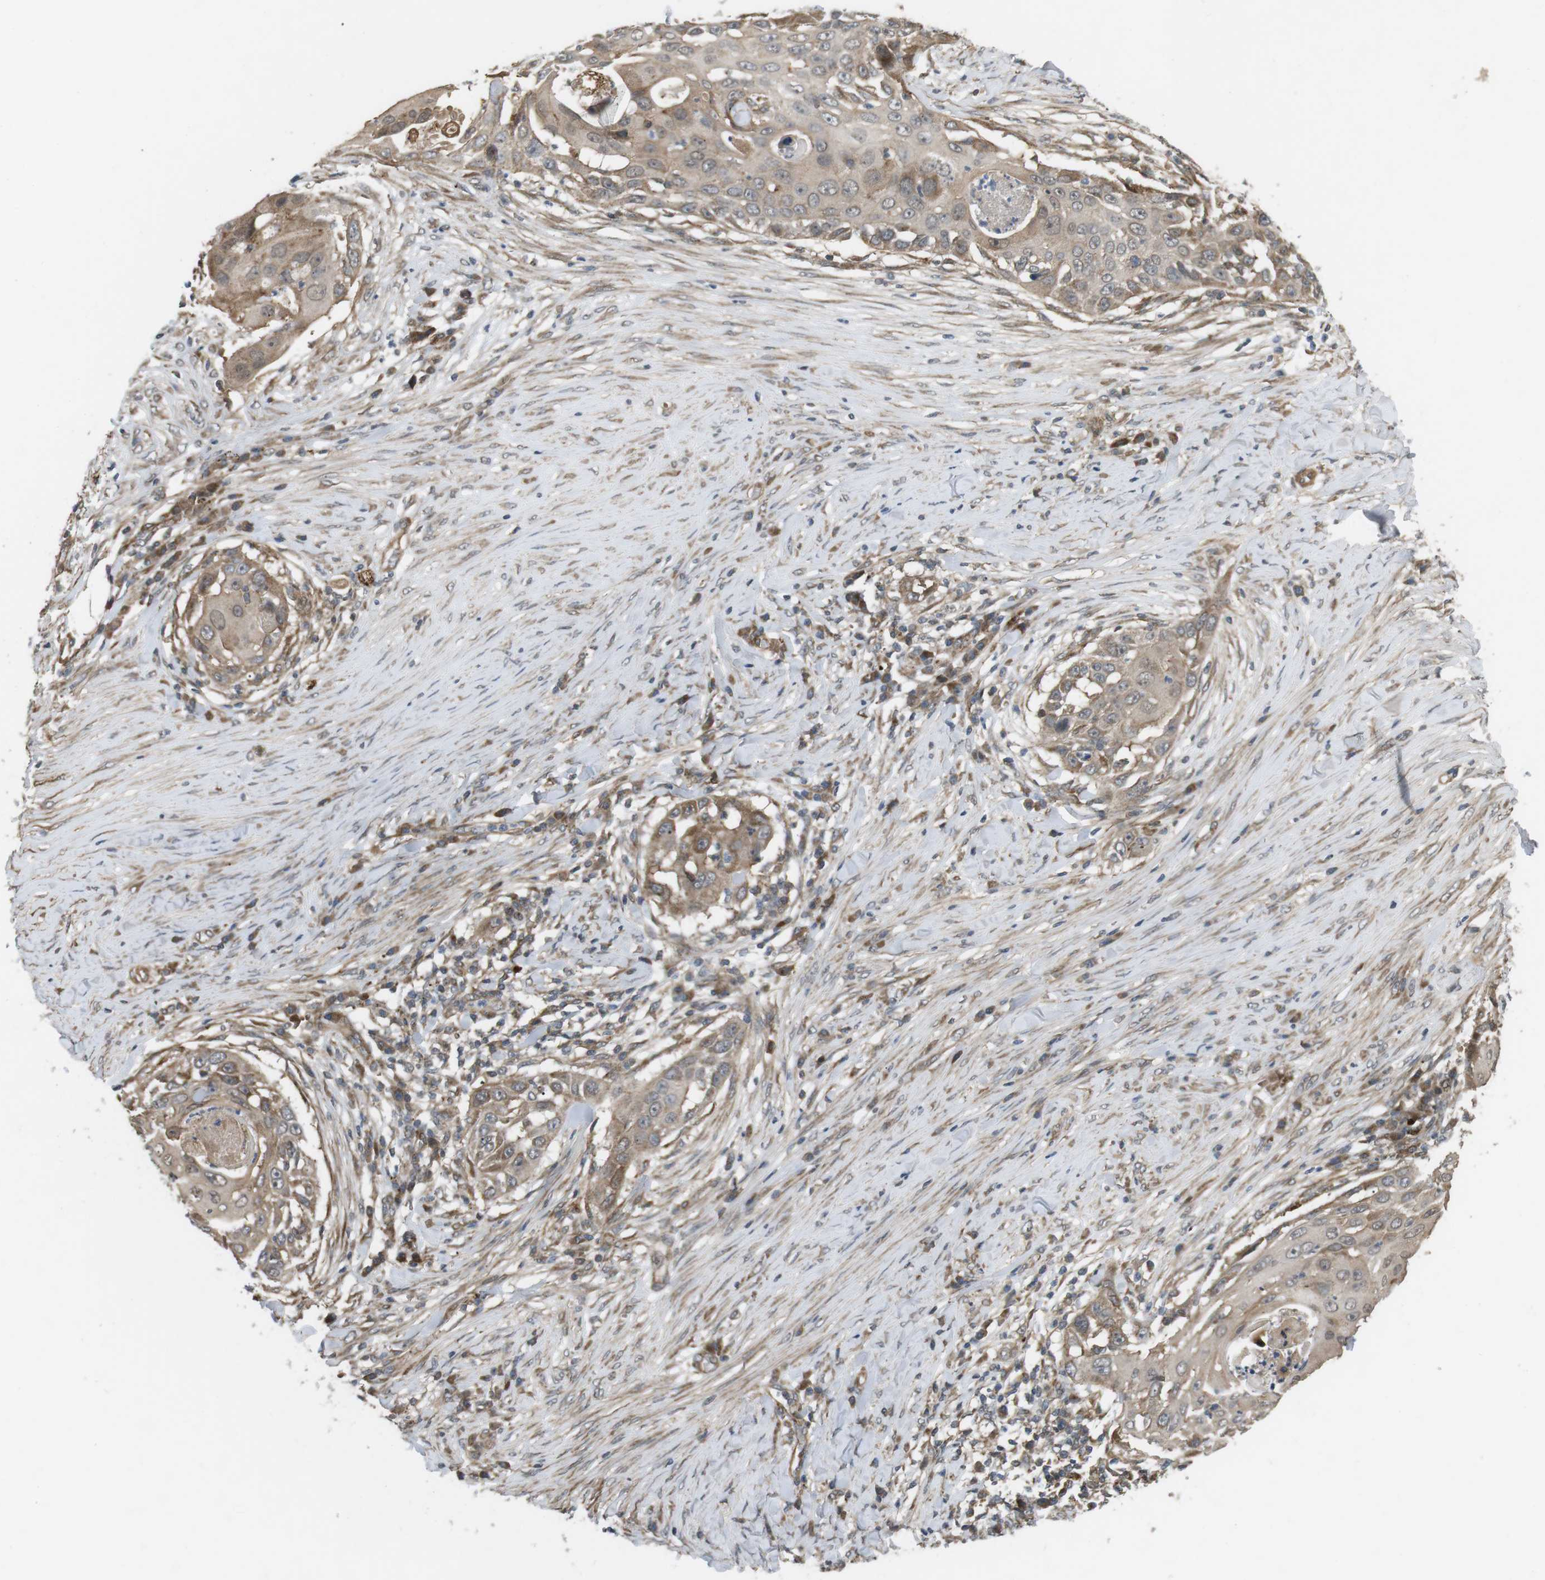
{"staining": {"intensity": "weak", "quantity": ">75%", "location": "cytoplasmic/membranous"}, "tissue": "skin cancer", "cell_type": "Tumor cells", "image_type": "cancer", "snomed": [{"axis": "morphology", "description": "Squamous cell carcinoma, NOS"}, {"axis": "topography", "description": "Skin"}], "caption": "Immunohistochemistry photomicrograph of neoplastic tissue: skin cancer stained using immunohistochemistry (IHC) reveals low levels of weak protein expression localized specifically in the cytoplasmic/membranous of tumor cells, appearing as a cytoplasmic/membranous brown color.", "gene": "KANK2", "patient": {"sex": "female", "age": 44}}